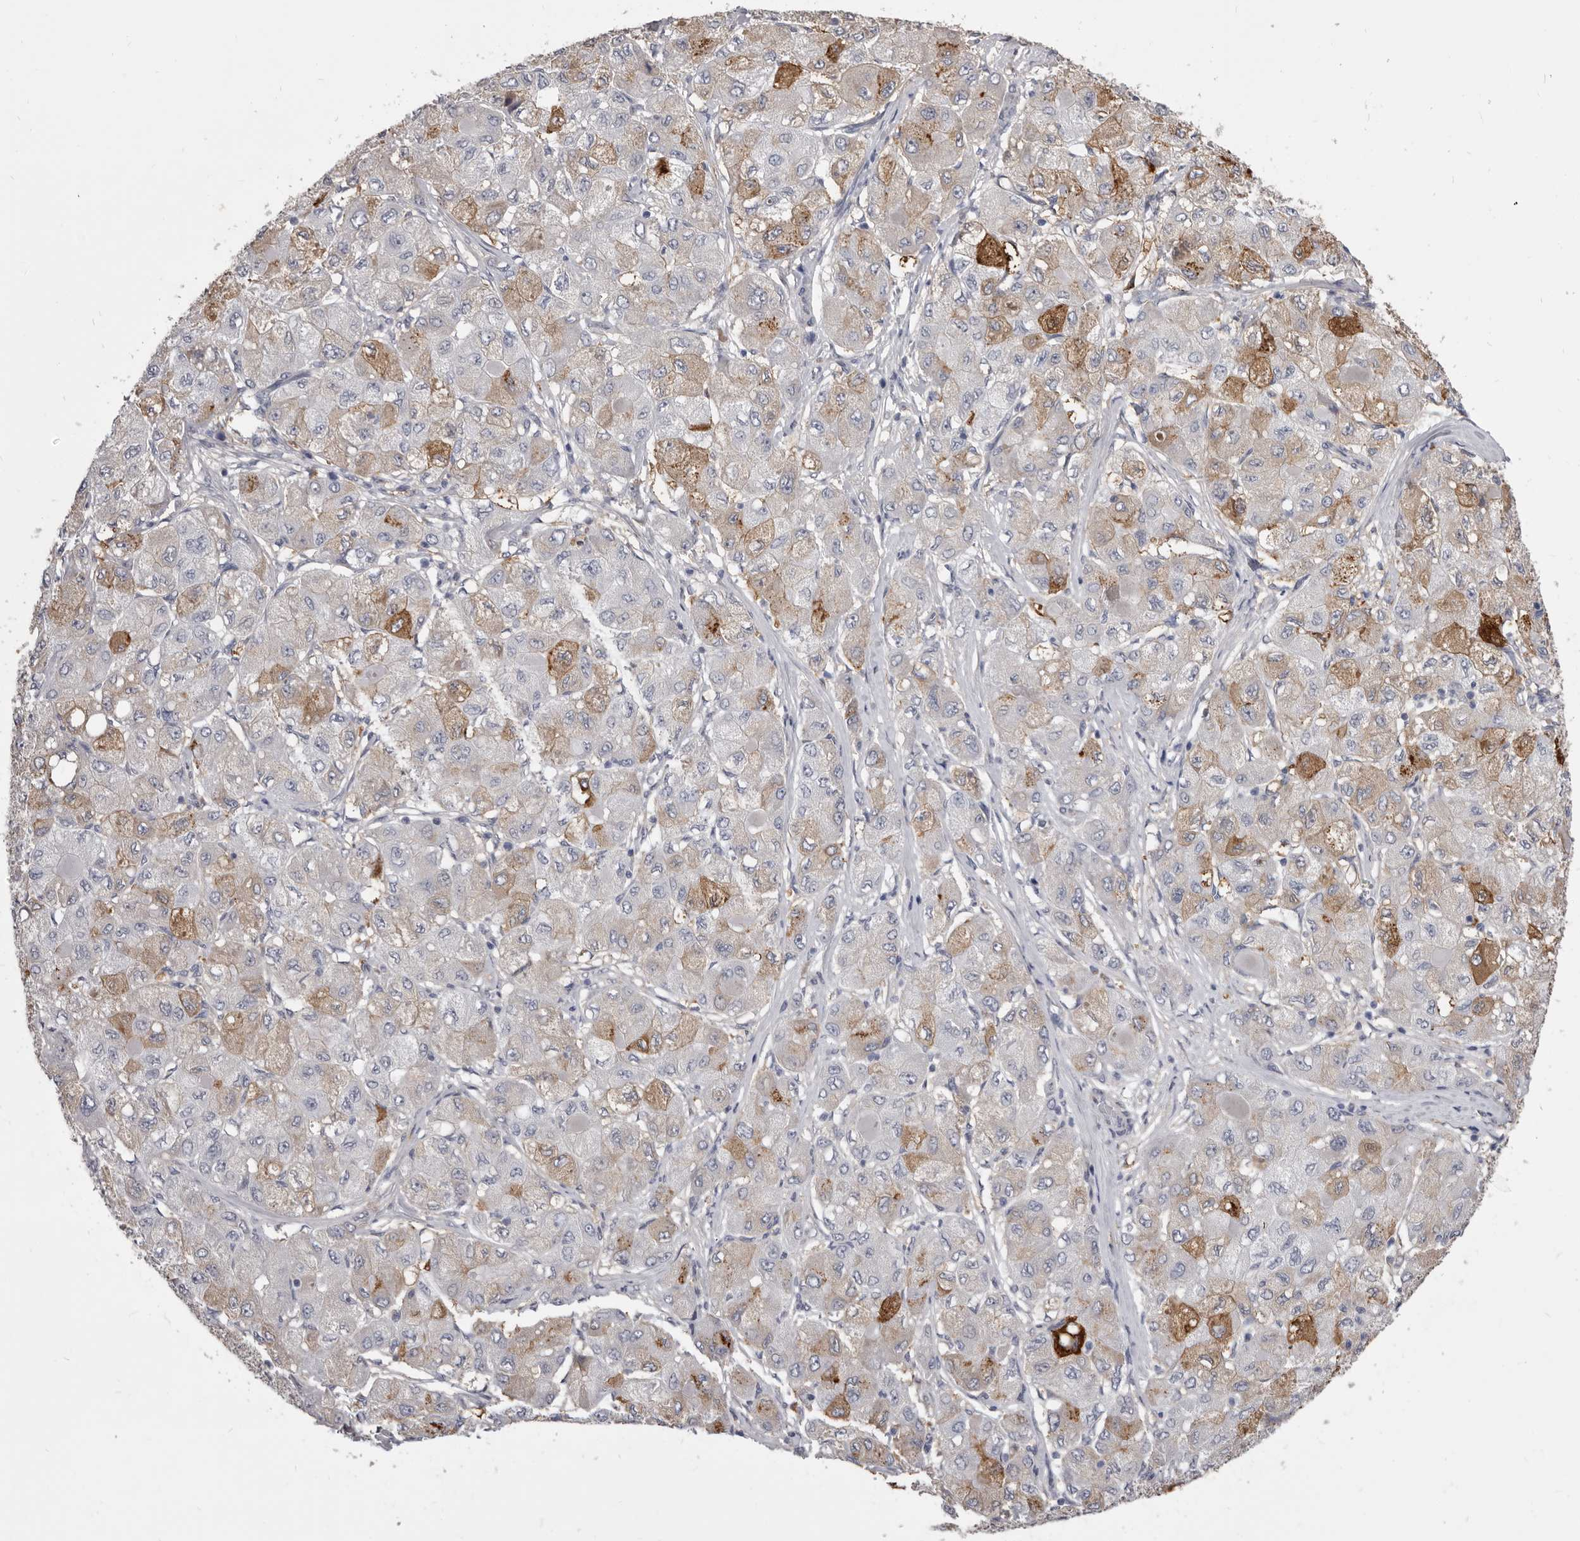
{"staining": {"intensity": "moderate", "quantity": "<25%", "location": "cytoplasmic/membranous"}, "tissue": "liver cancer", "cell_type": "Tumor cells", "image_type": "cancer", "snomed": [{"axis": "morphology", "description": "Carcinoma, Hepatocellular, NOS"}, {"axis": "topography", "description": "Liver"}], "caption": "There is low levels of moderate cytoplasmic/membranous positivity in tumor cells of liver cancer, as demonstrated by immunohistochemical staining (brown color).", "gene": "VPS45", "patient": {"sex": "male", "age": 80}}